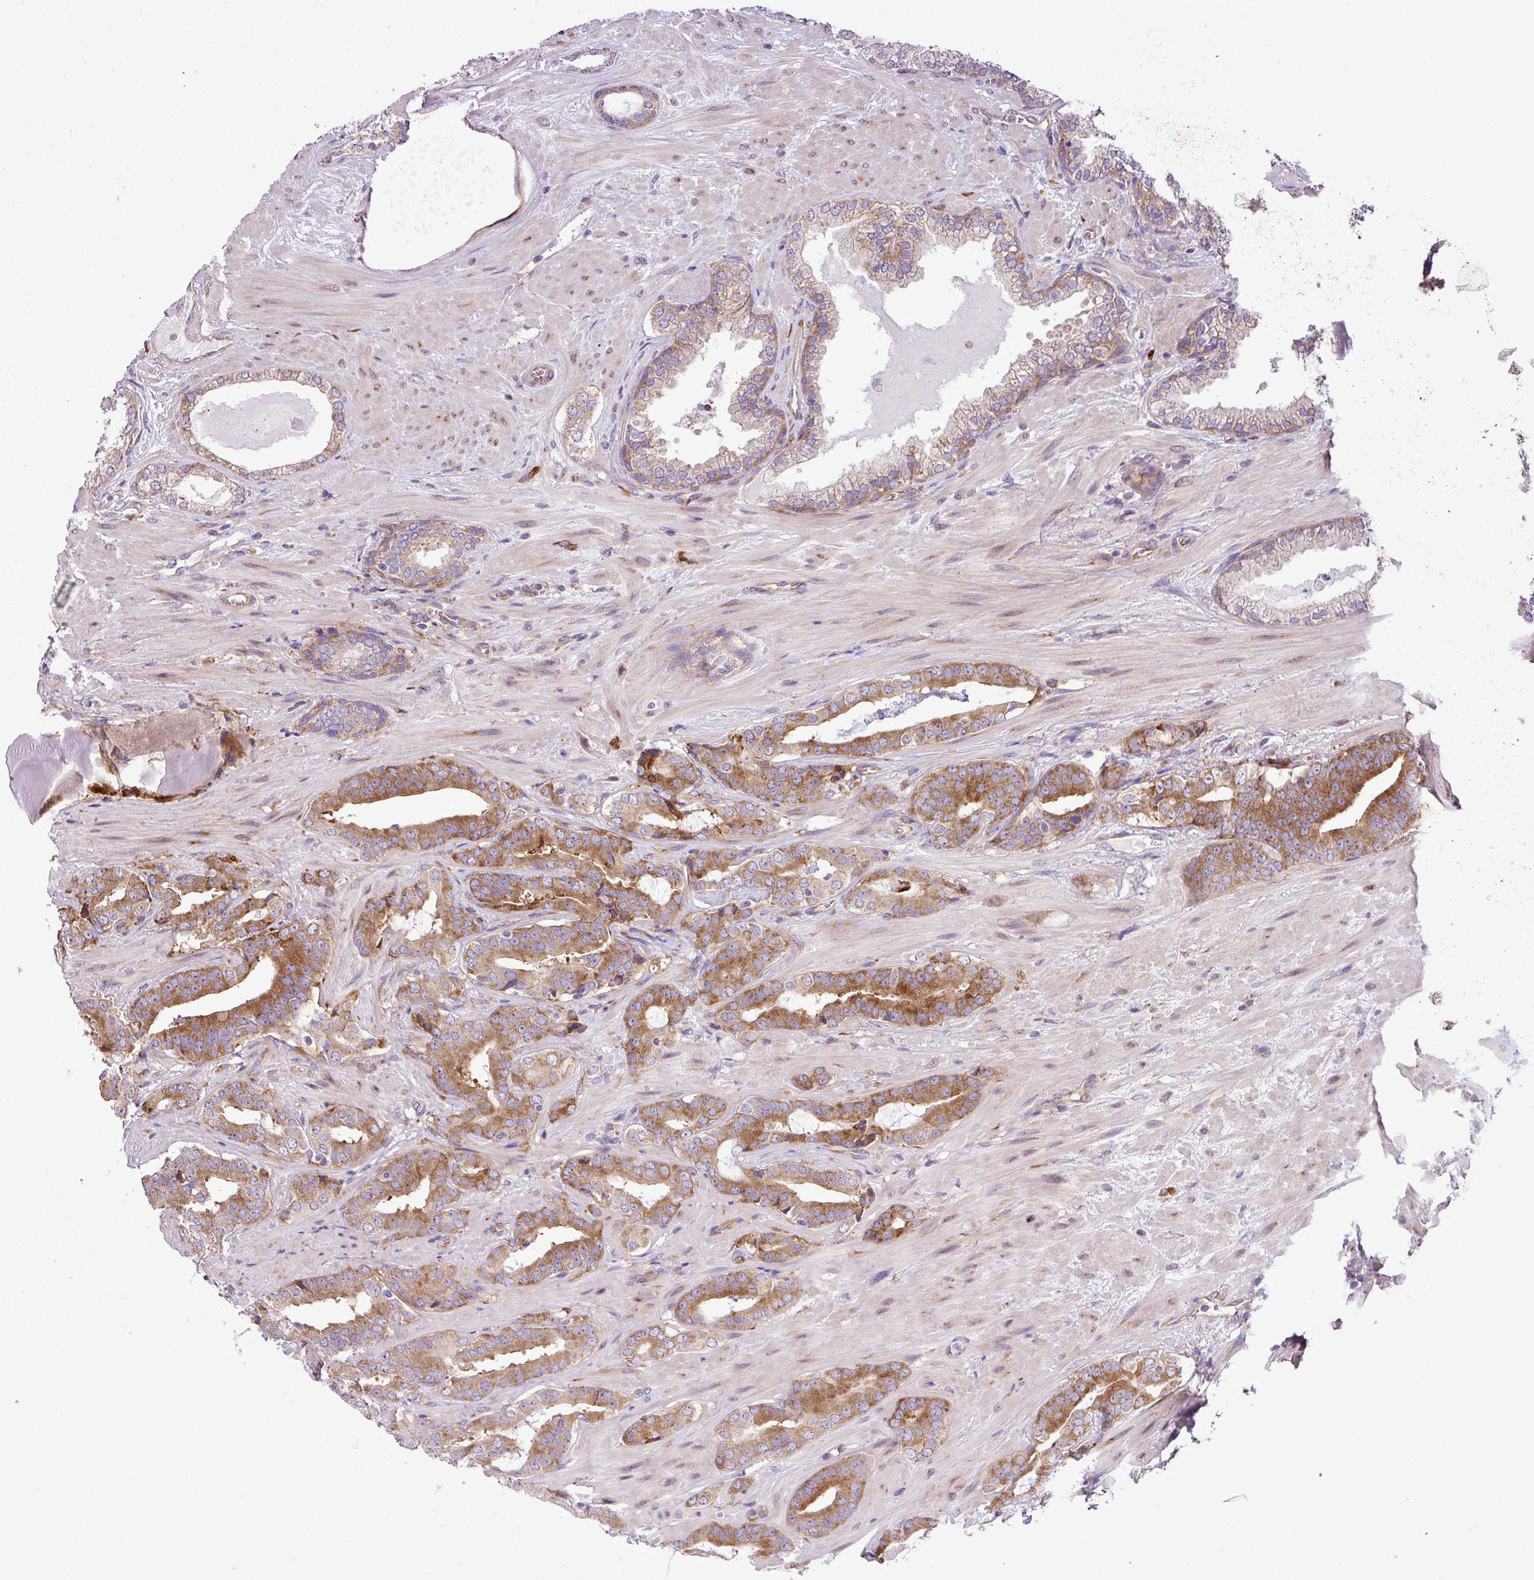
{"staining": {"intensity": "moderate", "quantity": ">75%", "location": "cytoplasmic/membranous"}, "tissue": "prostate cancer", "cell_type": "Tumor cells", "image_type": "cancer", "snomed": [{"axis": "morphology", "description": "Adenocarcinoma, Low grade"}, {"axis": "topography", "description": "Prostate"}], "caption": "DAB immunohistochemical staining of low-grade adenocarcinoma (prostate) demonstrates moderate cytoplasmic/membranous protein positivity in approximately >75% of tumor cells.", "gene": "RPL13", "patient": {"sex": "male", "age": 61}}